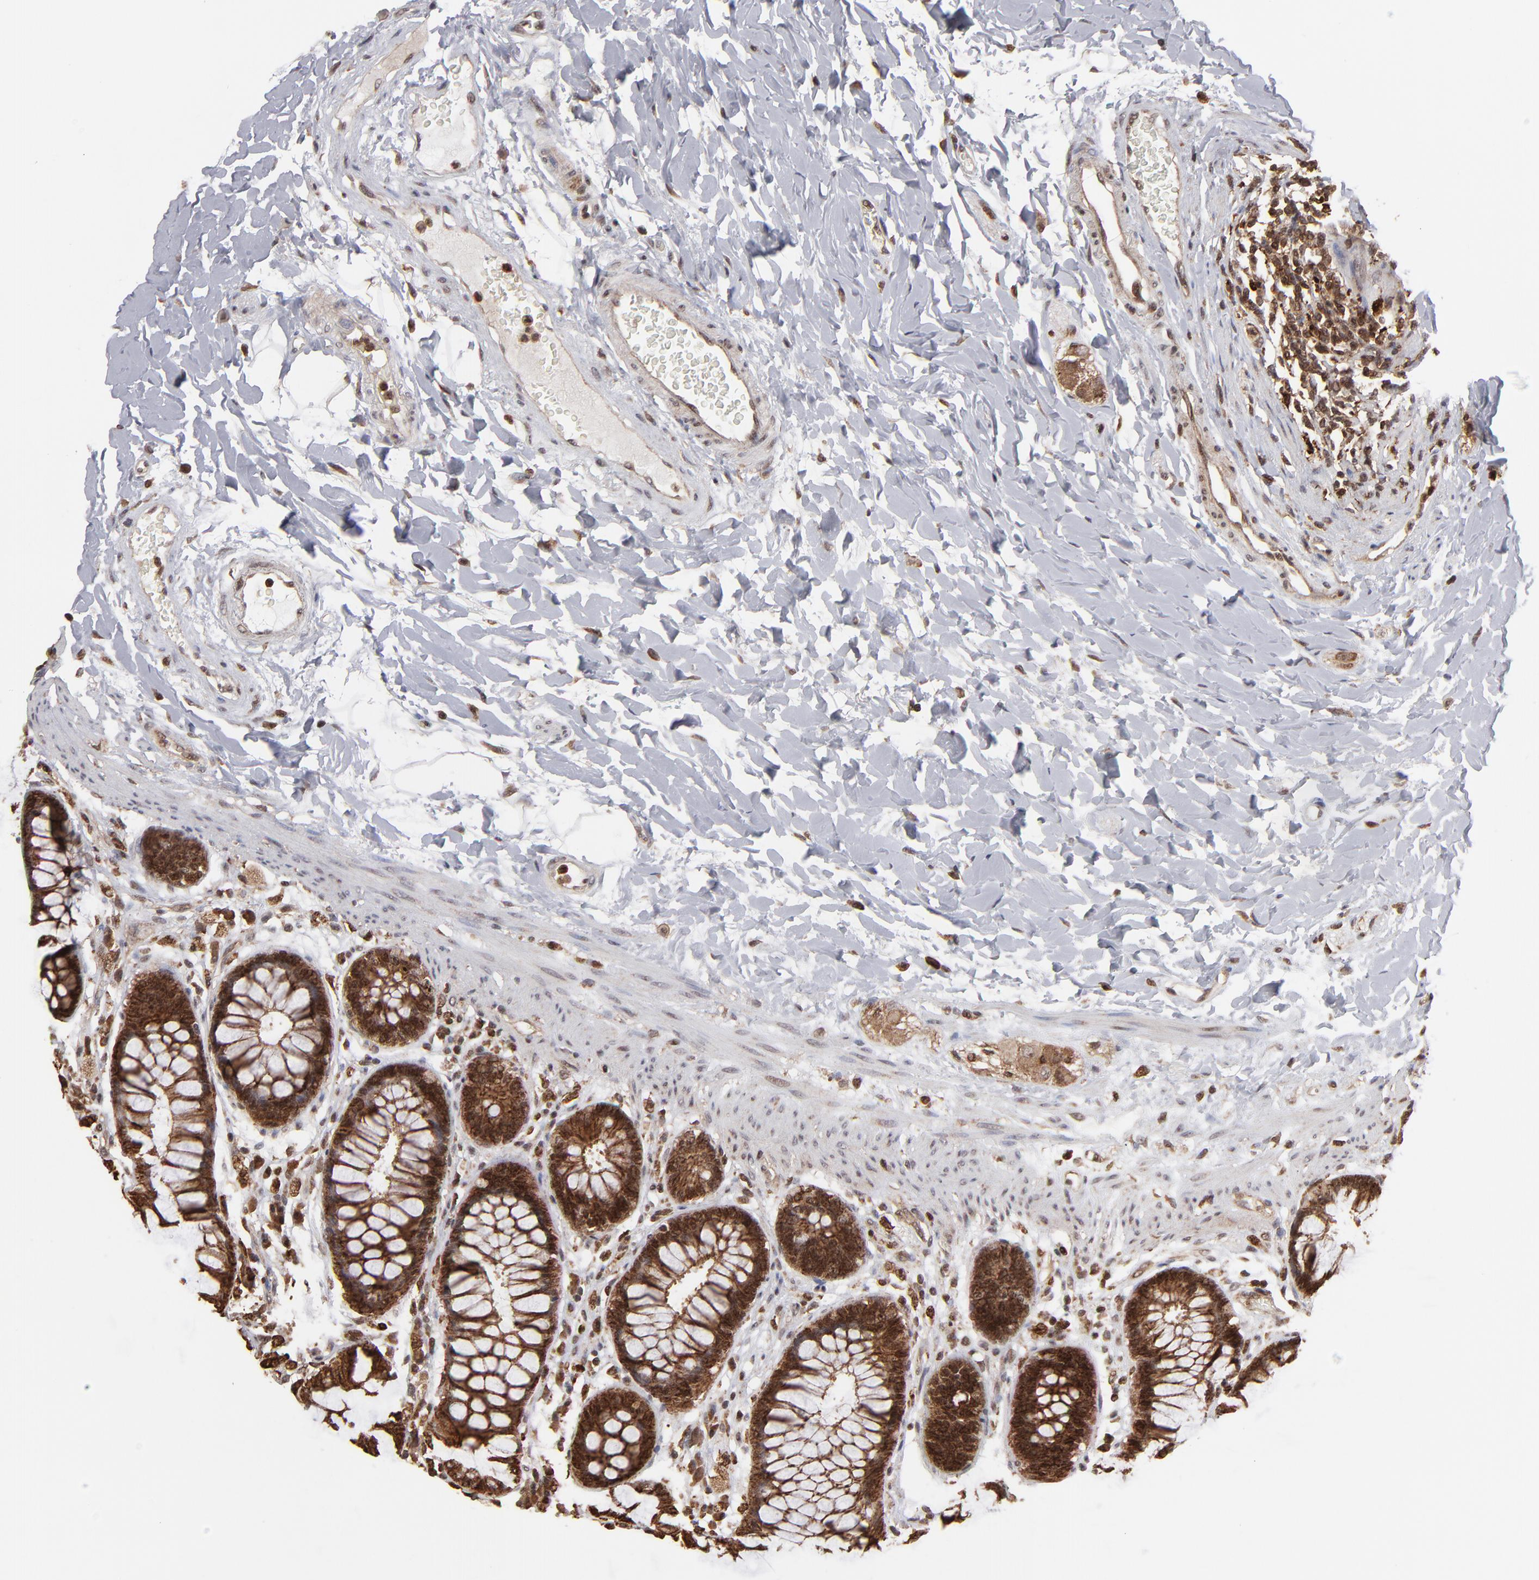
{"staining": {"intensity": "strong", "quantity": ">75%", "location": "cytoplasmic/membranous,nuclear"}, "tissue": "rectum", "cell_type": "Glandular cells", "image_type": "normal", "snomed": [{"axis": "morphology", "description": "Normal tissue, NOS"}, {"axis": "topography", "description": "Rectum"}], "caption": "Immunohistochemistry of unremarkable human rectum shows high levels of strong cytoplasmic/membranous,nuclear expression in about >75% of glandular cells.", "gene": "RGS6", "patient": {"sex": "female", "age": 46}}